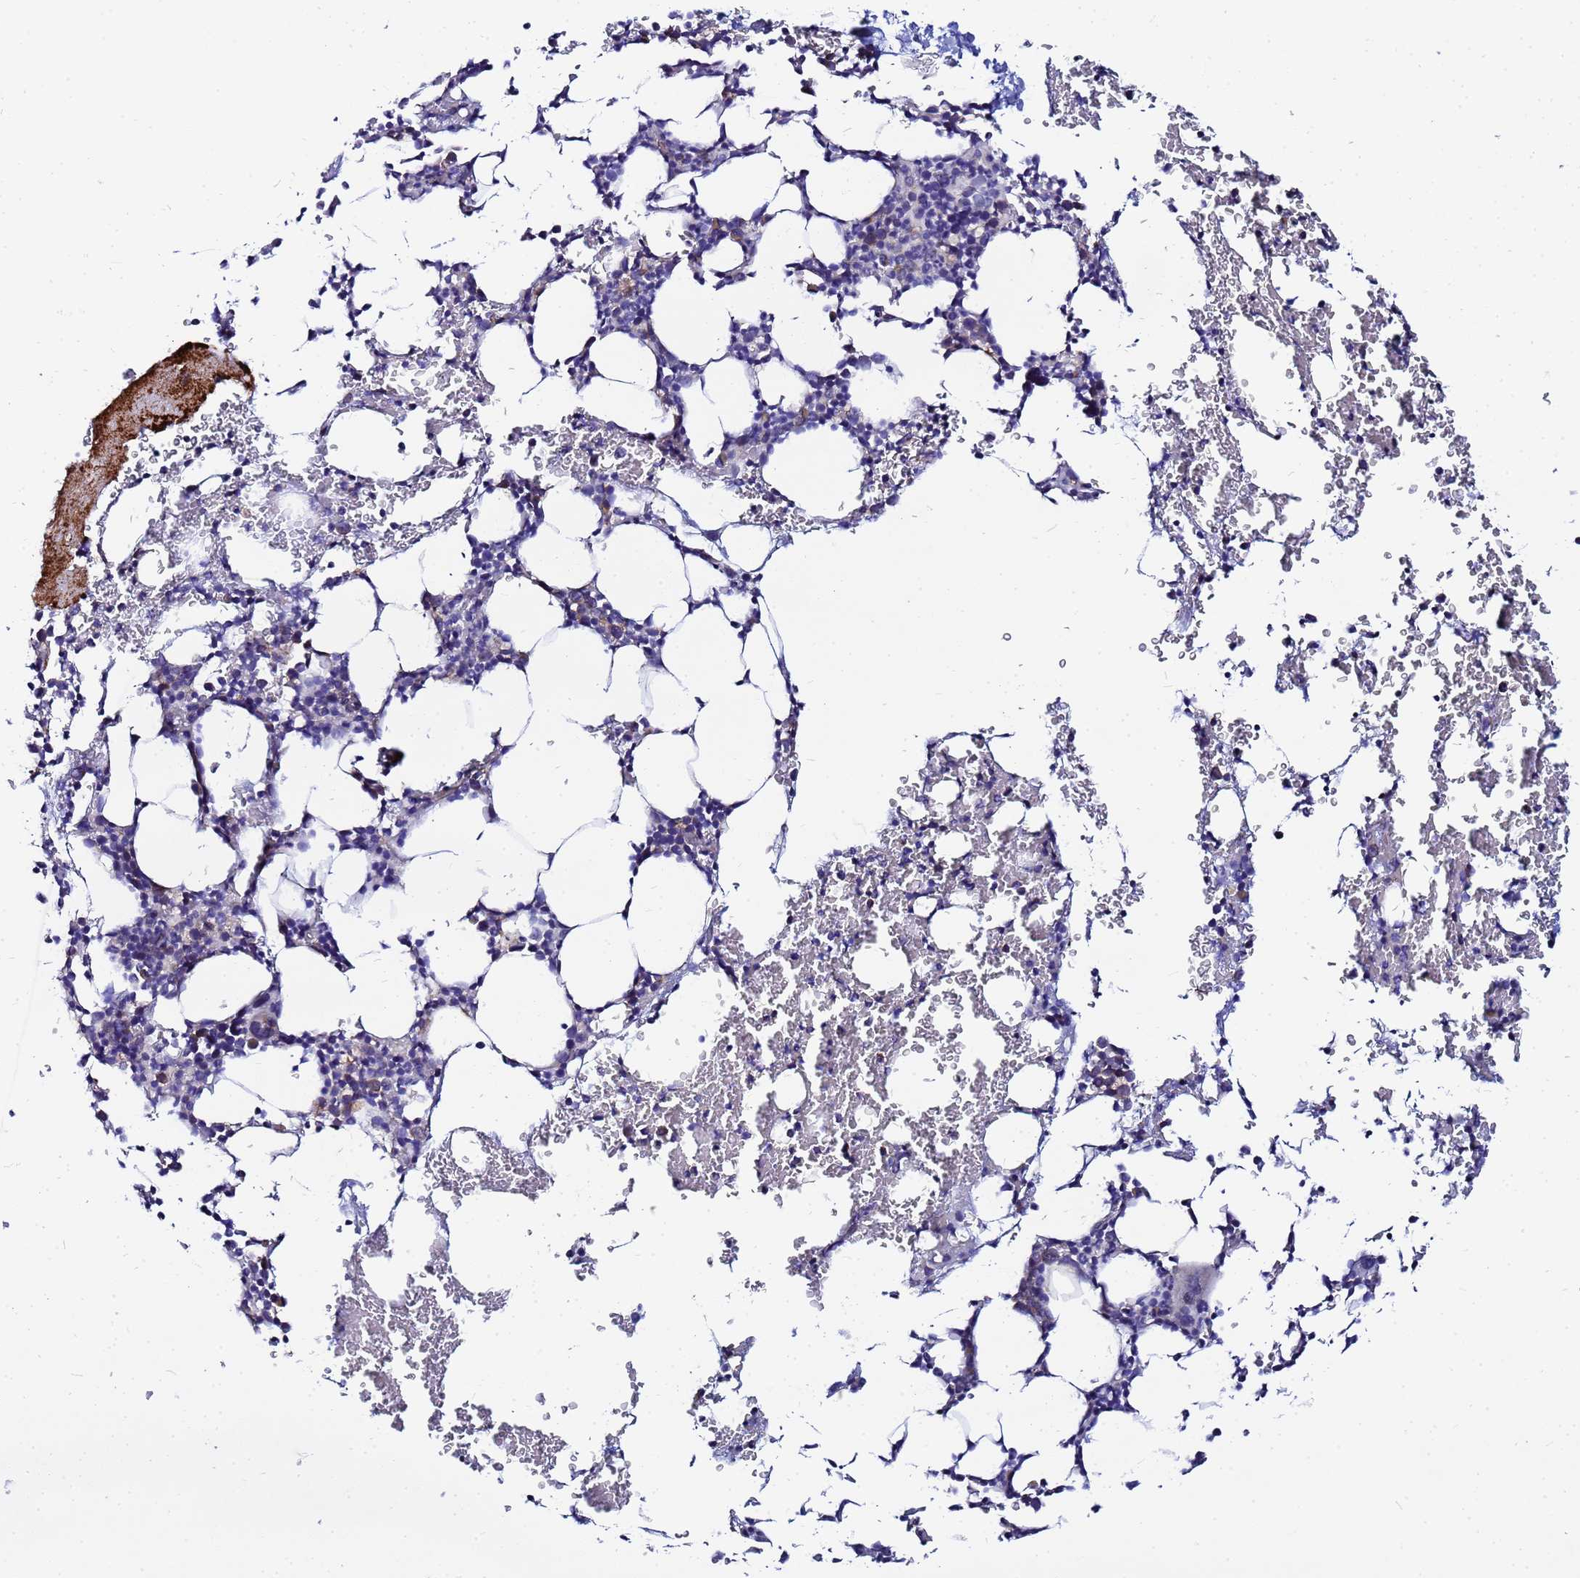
{"staining": {"intensity": "negative", "quantity": "none", "location": "none"}, "tissue": "bone marrow", "cell_type": "Hematopoietic cells", "image_type": "normal", "snomed": [{"axis": "morphology", "description": "Normal tissue, NOS"}, {"axis": "morphology", "description": "Inflammation, NOS"}, {"axis": "topography", "description": "Bone marrow"}], "caption": "An immunohistochemistry image of benign bone marrow is shown. There is no staining in hematopoietic cells of bone marrow.", "gene": "FAHD2A", "patient": {"sex": "male", "age": 41}}